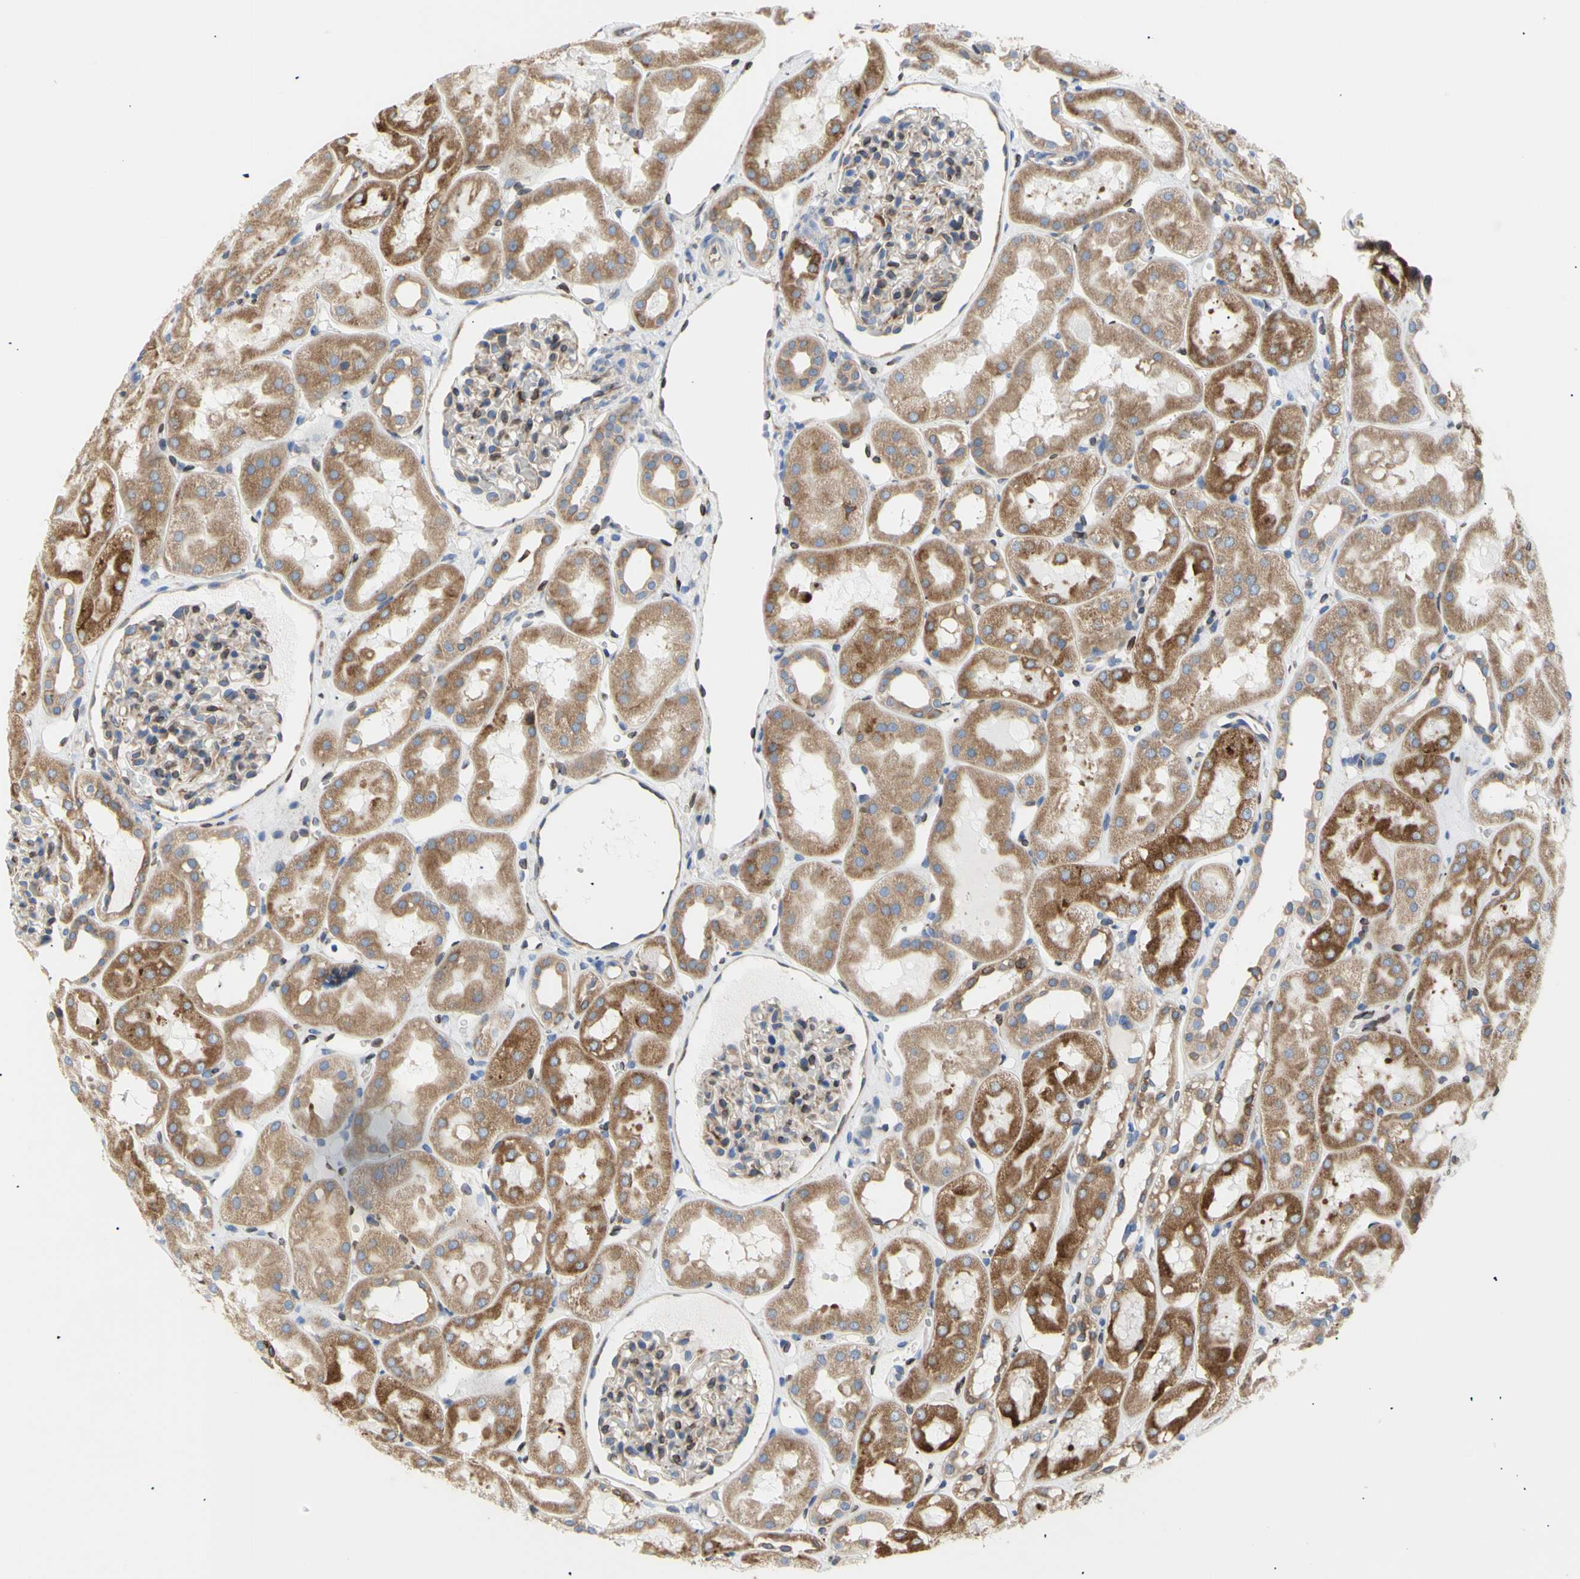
{"staining": {"intensity": "moderate", "quantity": "25%-75%", "location": "cytoplasmic/membranous,nuclear"}, "tissue": "kidney", "cell_type": "Cells in glomeruli", "image_type": "normal", "snomed": [{"axis": "morphology", "description": "Normal tissue, NOS"}, {"axis": "topography", "description": "Kidney"}, {"axis": "topography", "description": "Urinary bladder"}], "caption": "An immunohistochemistry image of benign tissue is shown. Protein staining in brown labels moderate cytoplasmic/membranous,nuclear positivity in kidney within cells in glomeruli.", "gene": "ERLIN1", "patient": {"sex": "male", "age": 16}}